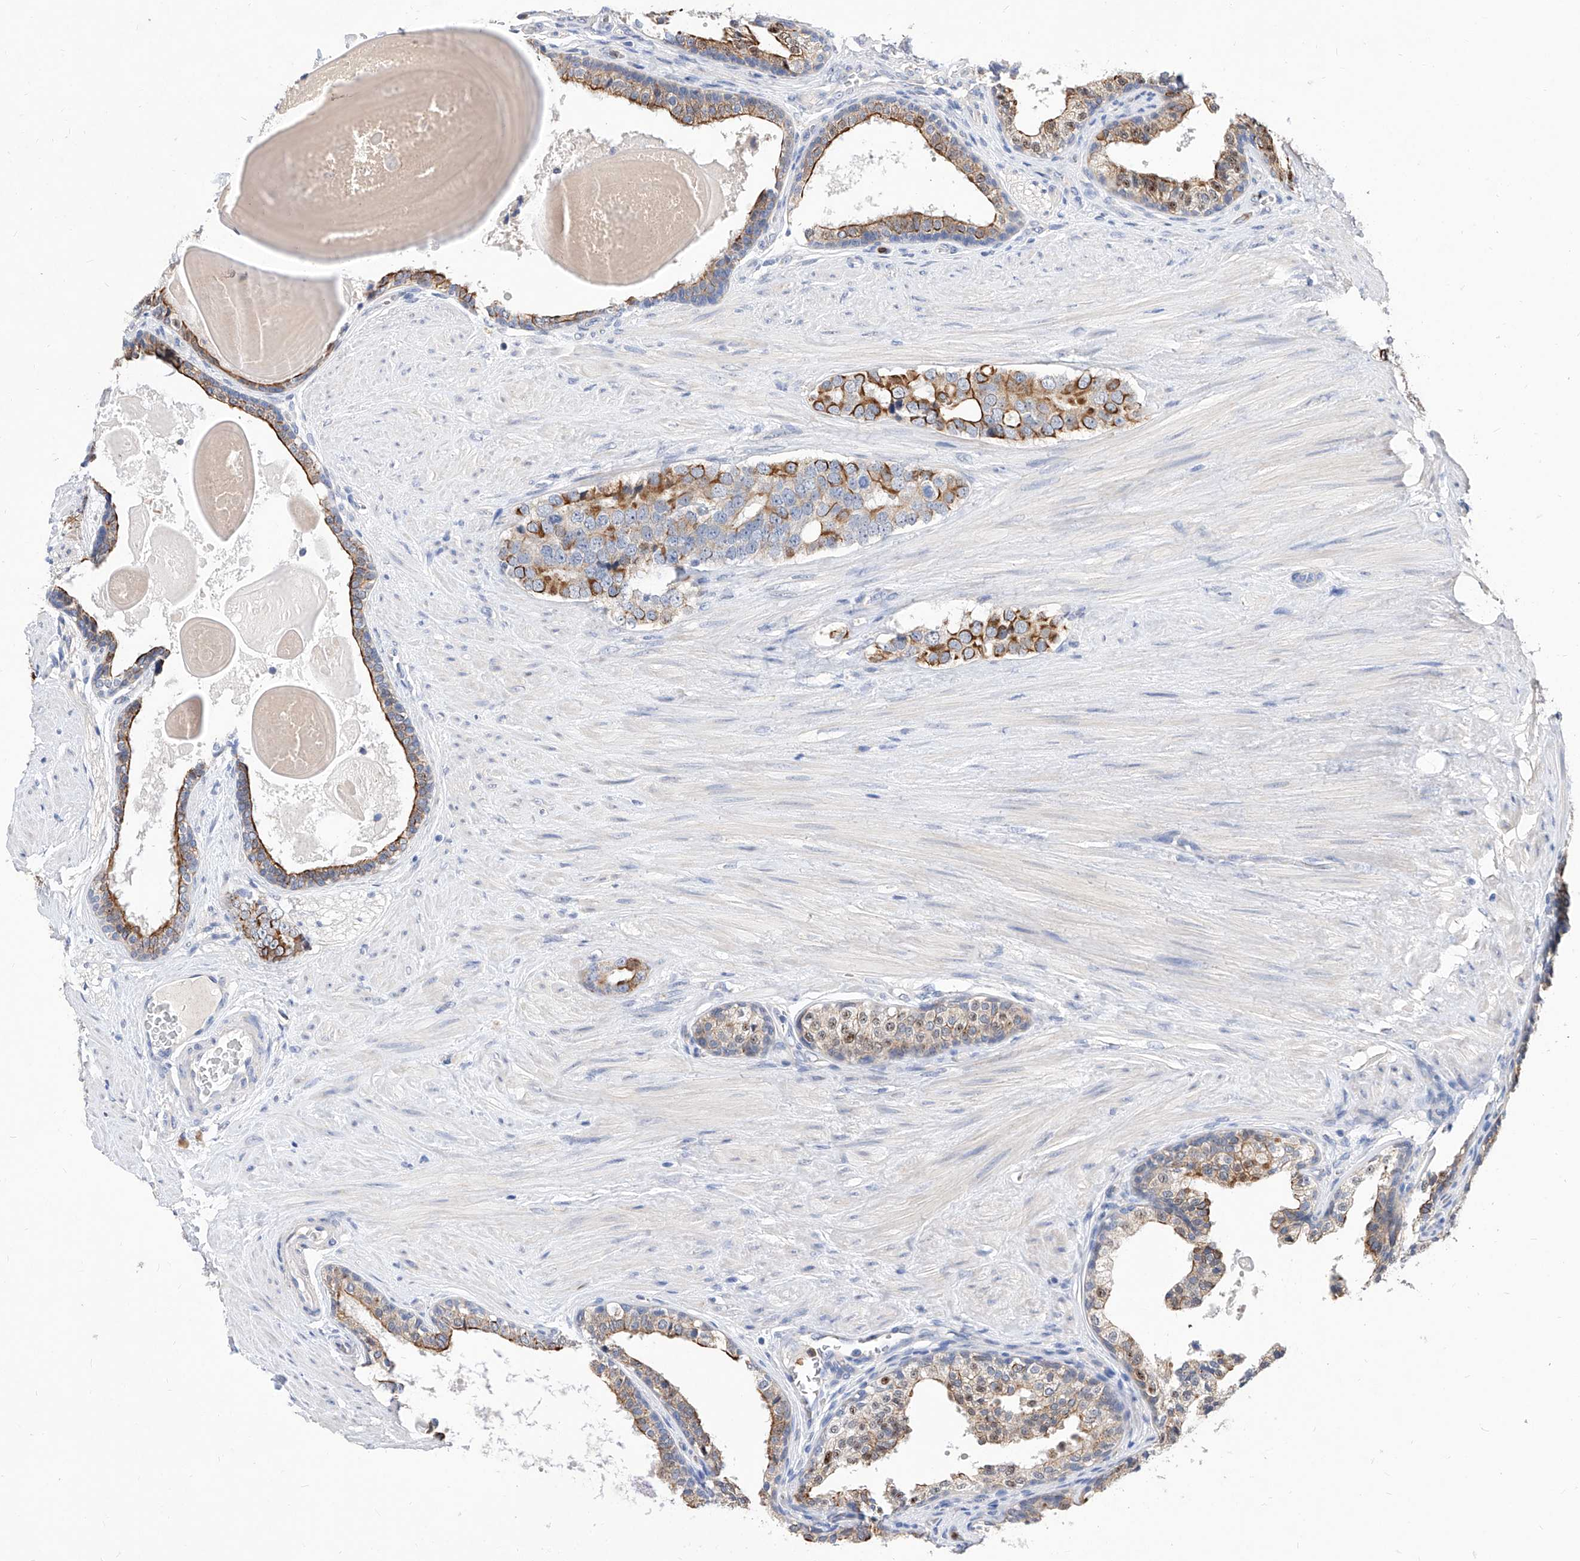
{"staining": {"intensity": "moderate", "quantity": ">75%", "location": "cytoplasmic/membranous"}, "tissue": "prostate cancer", "cell_type": "Tumor cells", "image_type": "cancer", "snomed": [{"axis": "morphology", "description": "Adenocarcinoma, High grade"}, {"axis": "topography", "description": "Prostate"}], "caption": "IHC (DAB) staining of human high-grade adenocarcinoma (prostate) demonstrates moderate cytoplasmic/membranous protein expression in about >75% of tumor cells. (DAB (3,3'-diaminobenzidine) IHC with brightfield microscopy, high magnification).", "gene": "MFSD4B", "patient": {"sex": "male", "age": 56}}